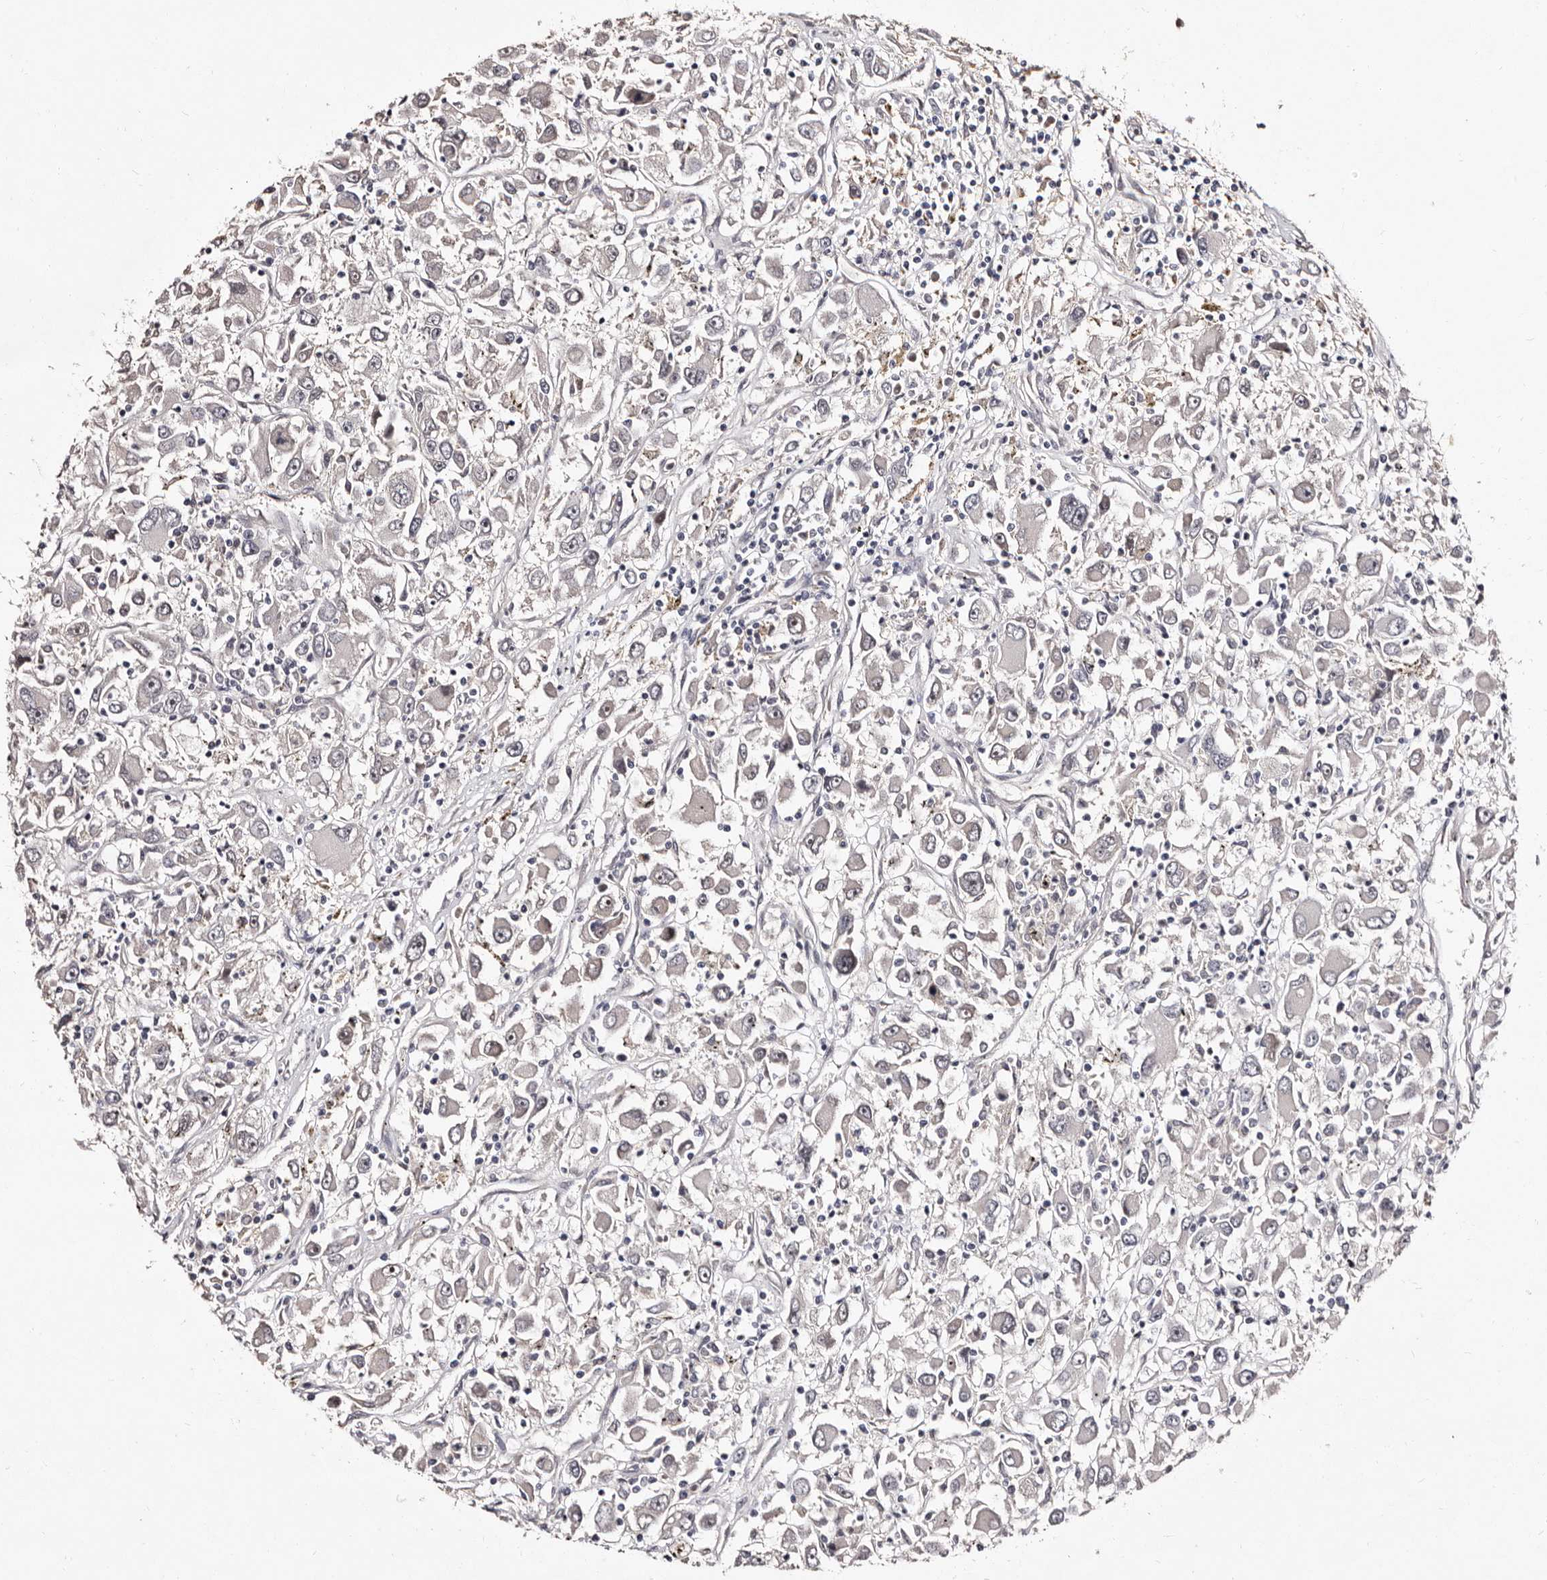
{"staining": {"intensity": "negative", "quantity": "none", "location": "none"}, "tissue": "renal cancer", "cell_type": "Tumor cells", "image_type": "cancer", "snomed": [{"axis": "morphology", "description": "Adenocarcinoma, NOS"}, {"axis": "topography", "description": "Kidney"}], "caption": "Tumor cells show no significant protein expression in renal adenocarcinoma. (Stains: DAB immunohistochemistry with hematoxylin counter stain, Microscopy: brightfield microscopy at high magnification).", "gene": "LANCL2", "patient": {"sex": "female", "age": 52}}